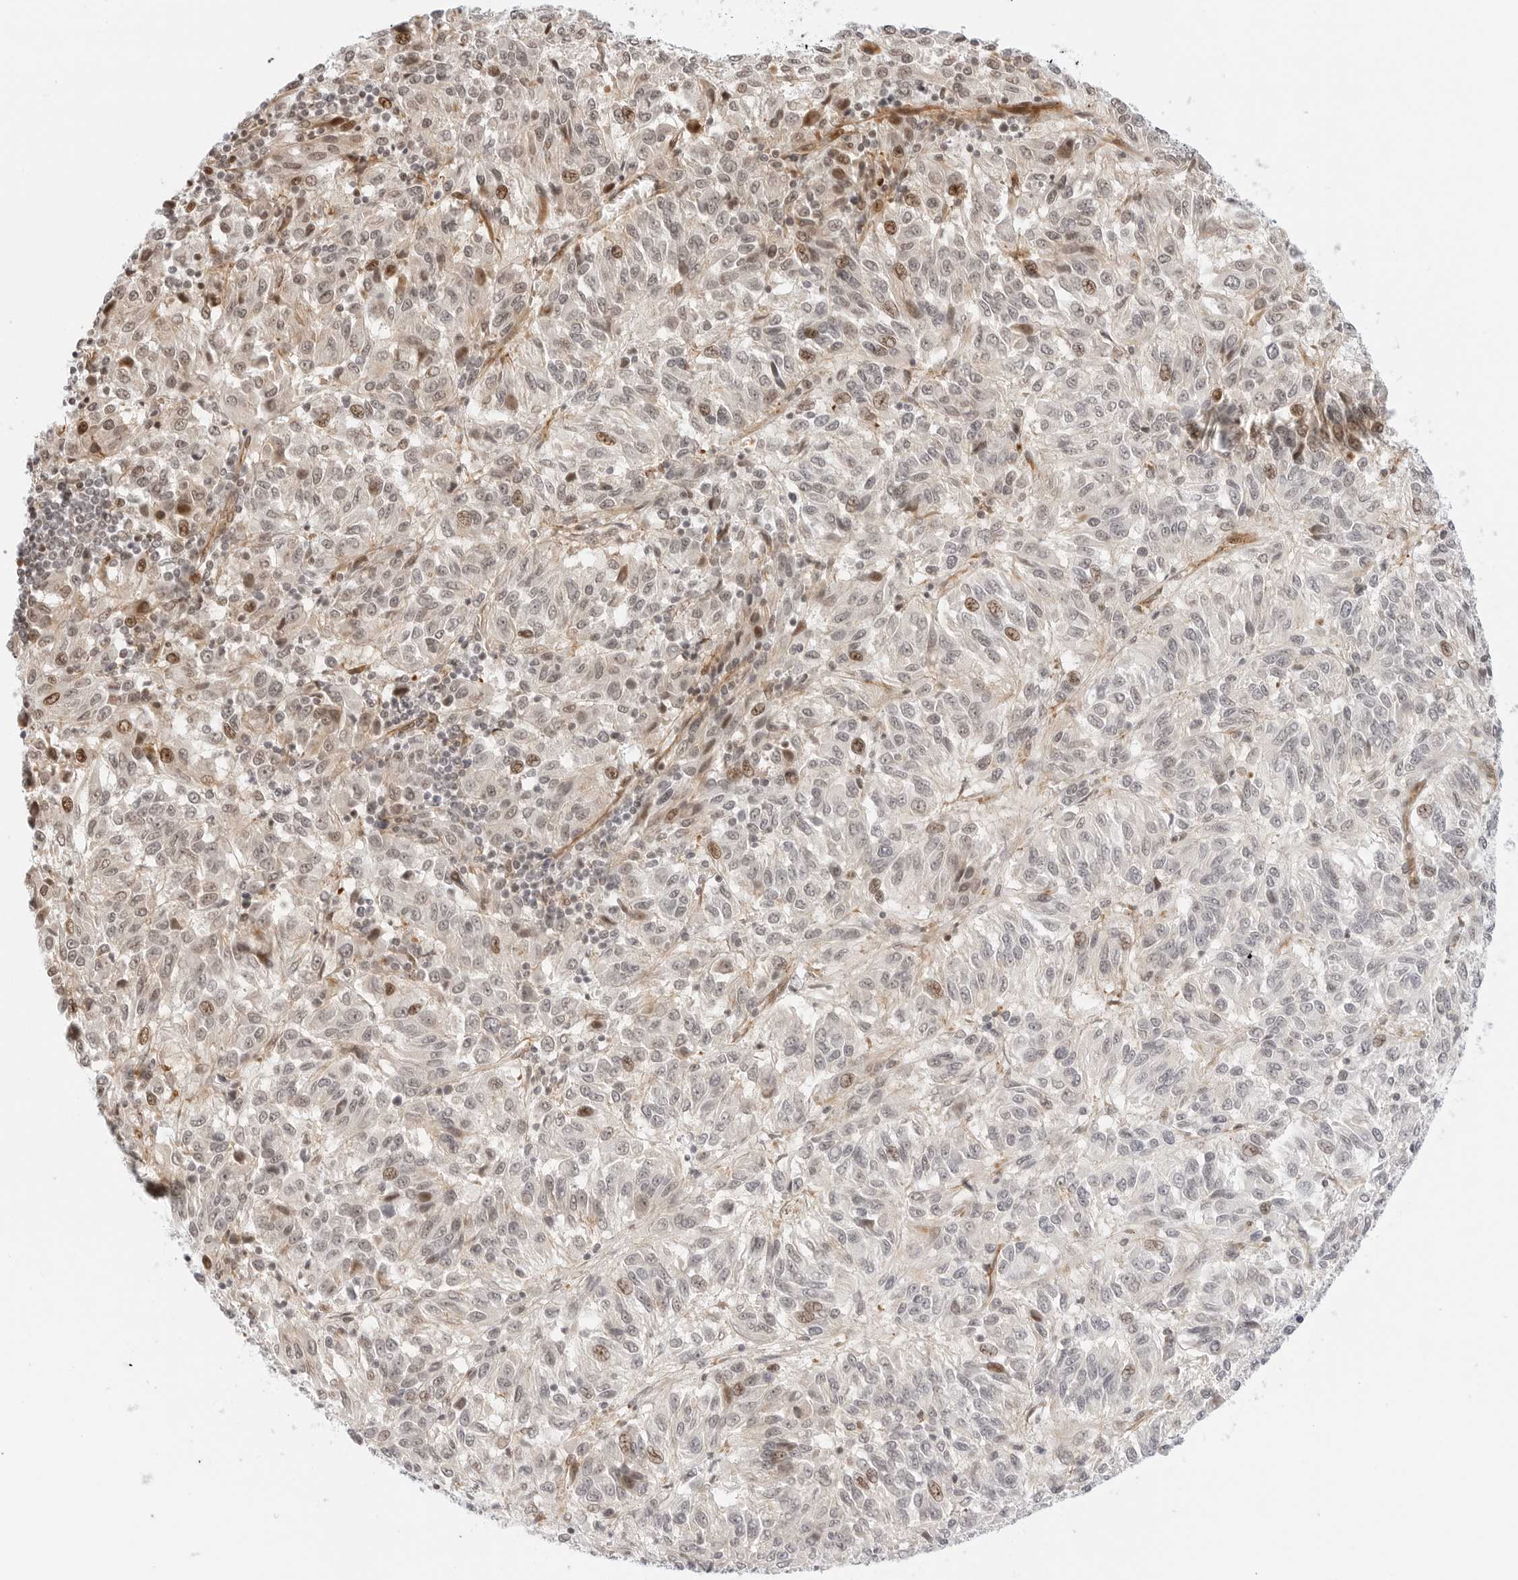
{"staining": {"intensity": "moderate", "quantity": "<25%", "location": "nuclear"}, "tissue": "melanoma", "cell_type": "Tumor cells", "image_type": "cancer", "snomed": [{"axis": "morphology", "description": "Malignant melanoma, Metastatic site"}, {"axis": "topography", "description": "Lung"}], "caption": "High-power microscopy captured an immunohistochemistry (IHC) micrograph of malignant melanoma (metastatic site), revealing moderate nuclear expression in approximately <25% of tumor cells.", "gene": "ZNF613", "patient": {"sex": "male", "age": 64}}